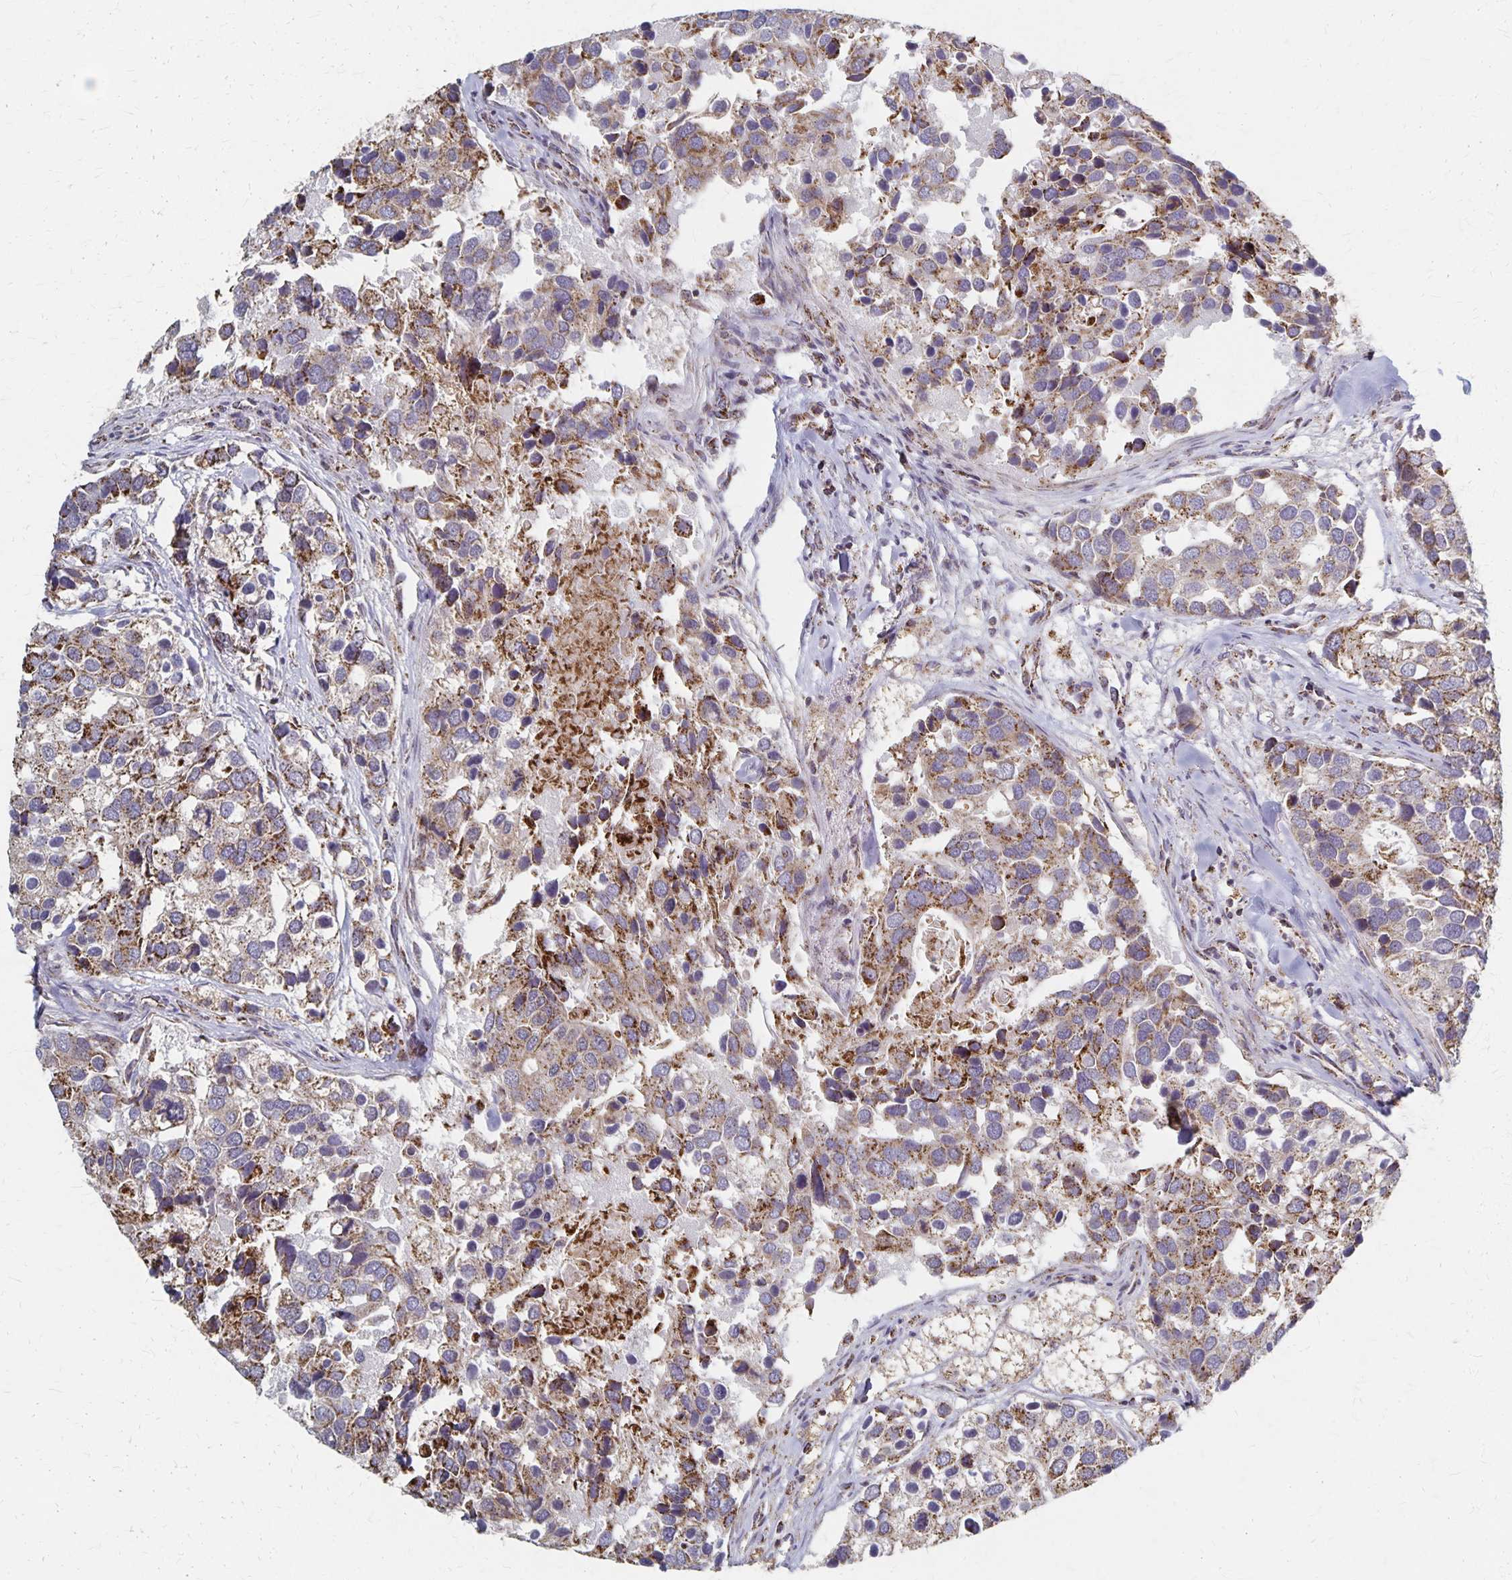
{"staining": {"intensity": "moderate", "quantity": ">75%", "location": "cytoplasmic/membranous"}, "tissue": "breast cancer", "cell_type": "Tumor cells", "image_type": "cancer", "snomed": [{"axis": "morphology", "description": "Duct carcinoma"}, {"axis": "topography", "description": "Breast"}], "caption": "There is medium levels of moderate cytoplasmic/membranous staining in tumor cells of infiltrating ductal carcinoma (breast), as demonstrated by immunohistochemical staining (brown color).", "gene": "DYRK4", "patient": {"sex": "female", "age": 83}}